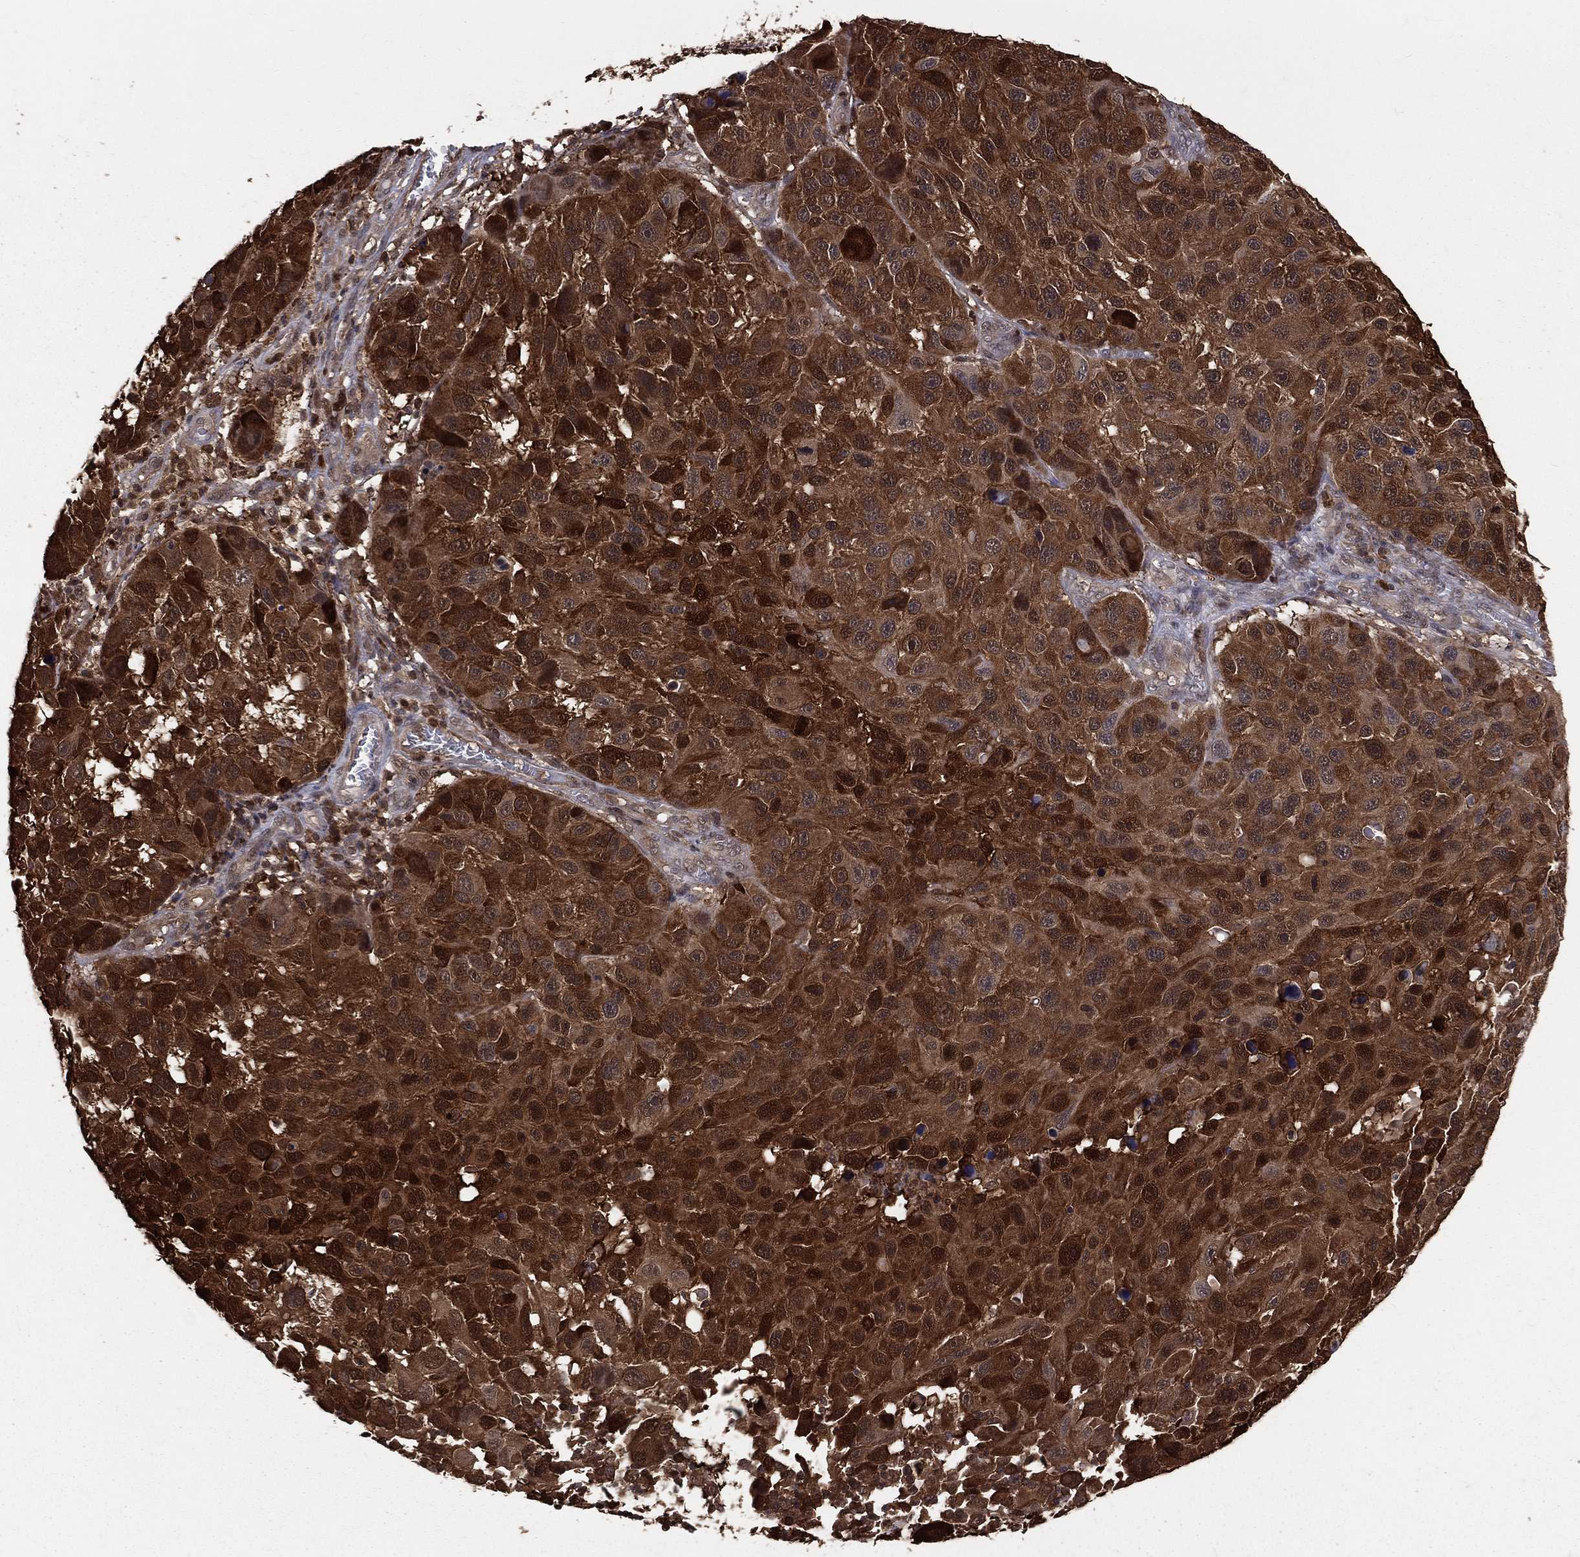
{"staining": {"intensity": "strong", "quantity": ">75%", "location": "cytoplasmic/membranous"}, "tissue": "melanoma", "cell_type": "Tumor cells", "image_type": "cancer", "snomed": [{"axis": "morphology", "description": "Malignant melanoma, NOS"}, {"axis": "topography", "description": "Skin"}], "caption": "An image of melanoma stained for a protein shows strong cytoplasmic/membranous brown staining in tumor cells.", "gene": "ENO1", "patient": {"sex": "male", "age": 53}}